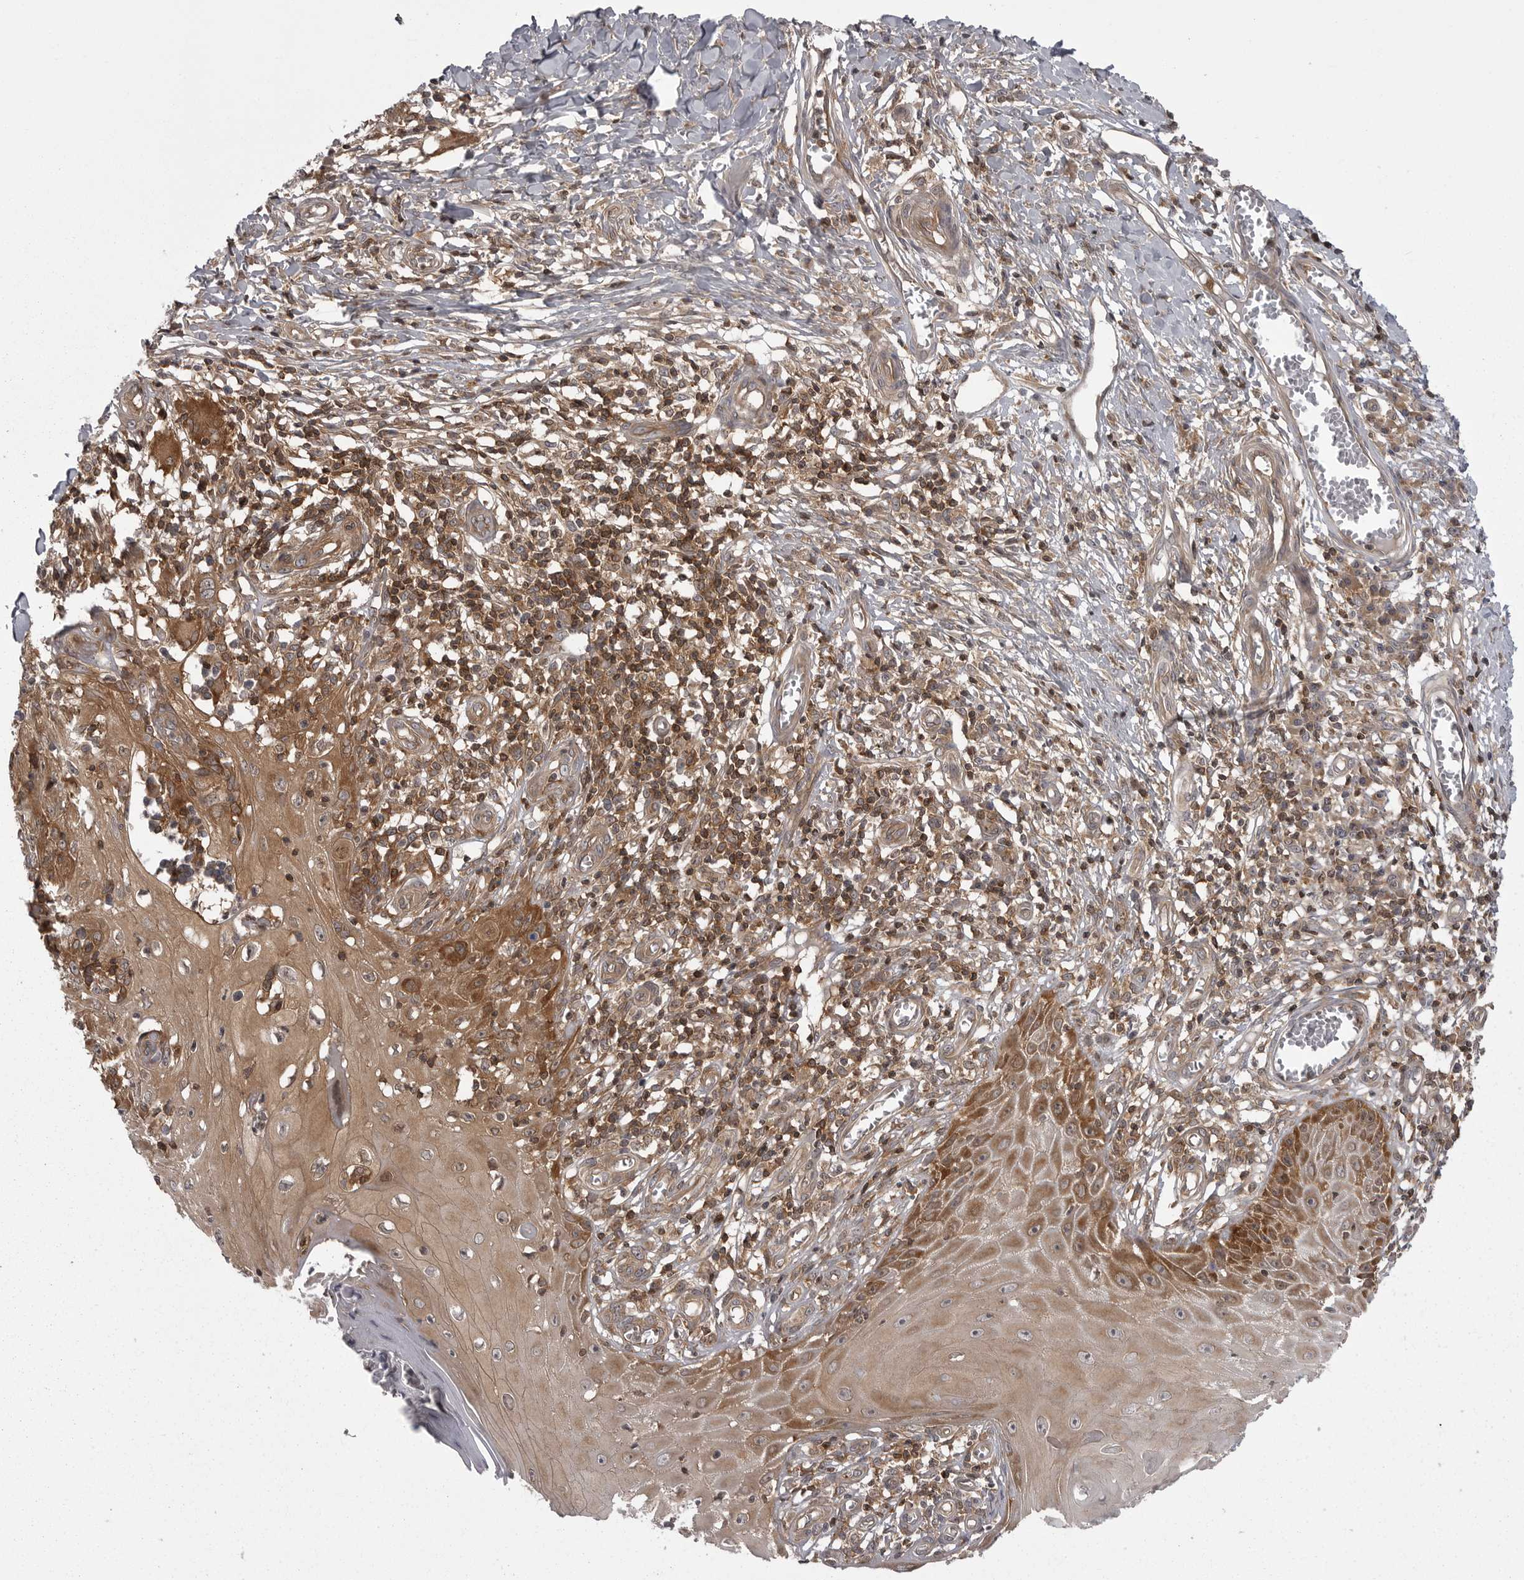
{"staining": {"intensity": "moderate", "quantity": ">75%", "location": "cytoplasmic/membranous"}, "tissue": "skin cancer", "cell_type": "Tumor cells", "image_type": "cancer", "snomed": [{"axis": "morphology", "description": "Squamous cell carcinoma, NOS"}, {"axis": "topography", "description": "Skin"}], "caption": "About >75% of tumor cells in skin squamous cell carcinoma show moderate cytoplasmic/membranous protein expression as visualized by brown immunohistochemical staining.", "gene": "STK24", "patient": {"sex": "female", "age": 73}}